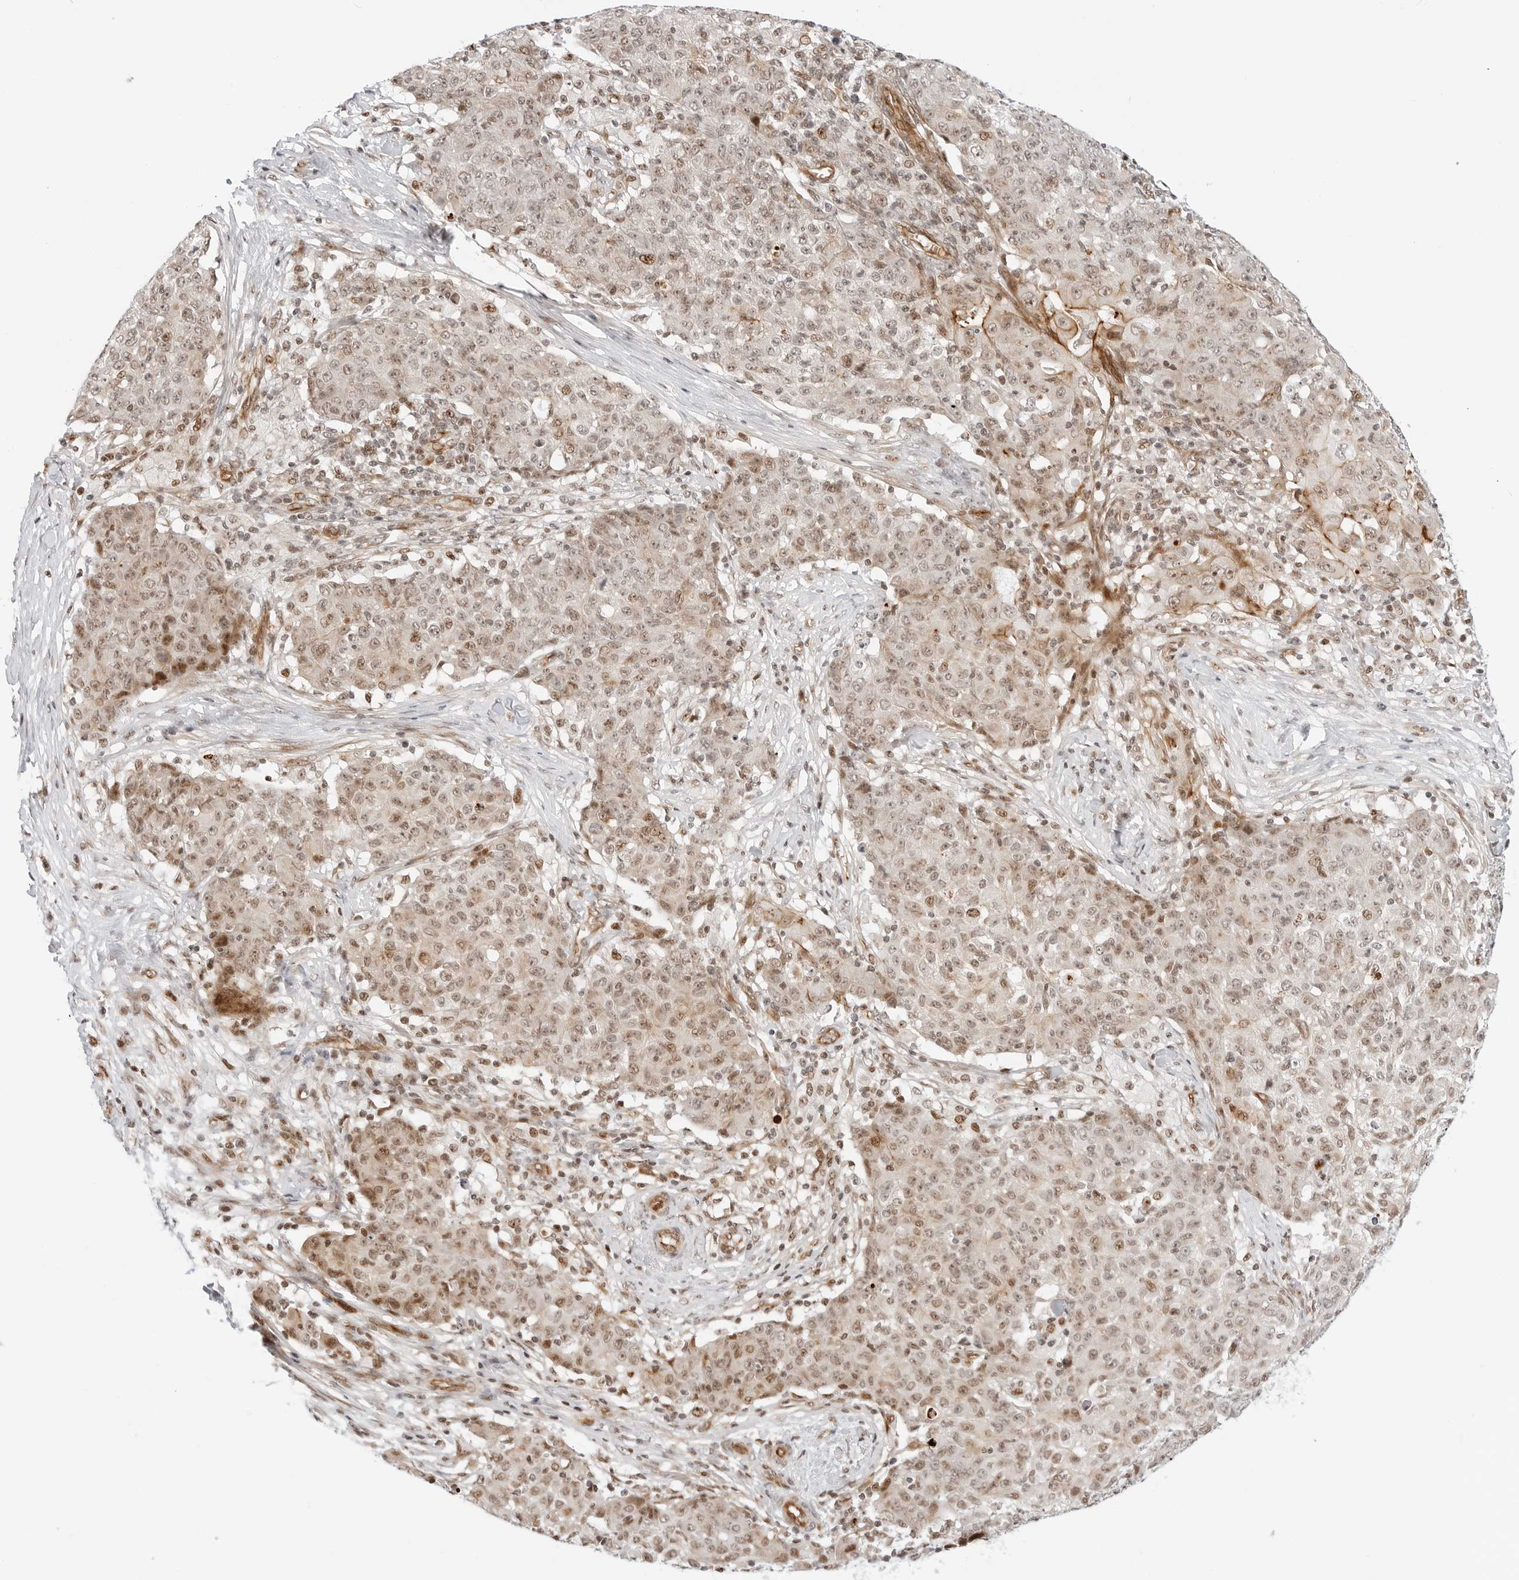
{"staining": {"intensity": "moderate", "quantity": ">75%", "location": "nuclear"}, "tissue": "ovarian cancer", "cell_type": "Tumor cells", "image_type": "cancer", "snomed": [{"axis": "morphology", "description": "Carcinoma, endometroid"}, {"axis": "topography", "description": "Ovary"}], "caption": "Endometroid carcinoma (ovarian) tissue exhibits moderate nuclear positivity in about >75% of tumor cells, visualized by immunohistochemistry.", "gene": "ZNF613", "patient": {"sex": "female", "age": 42}}